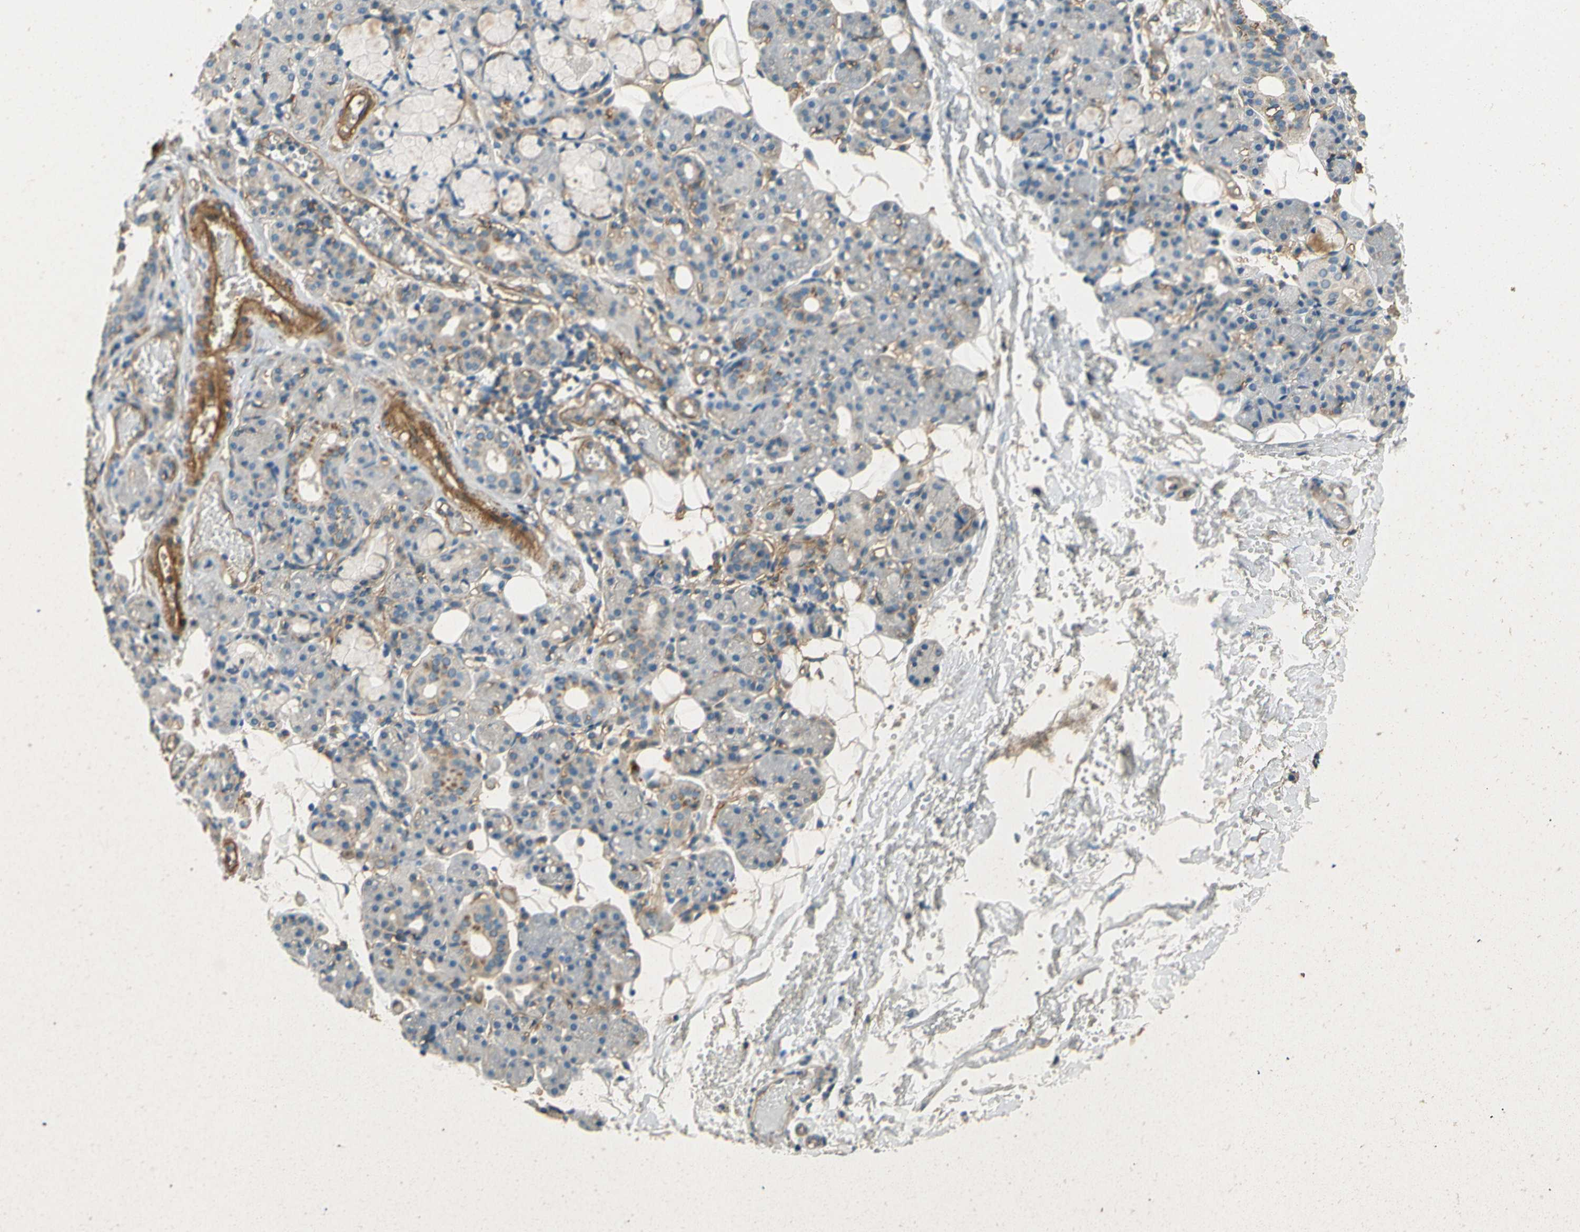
{"staining": {"intensity": "weak", "quantity": "<25%", "location": "cytoplasmic/membranous"}, "tissue": "salivary gland", "cell_type": "Glandular cells", "image_type": "normal", "snomed": [{"axis": "morphology", "description": "Normal tissue, NOS"}, {"axis": "topography", "description": "Salivary gland"}], "caption": "This is an immunohistochemistry (IHC) histopathology image of normal salivary gland. There is no staining in glandular cells.", "gene": "ENTPD1", "patient": {"sex": "male", "age": 63}}